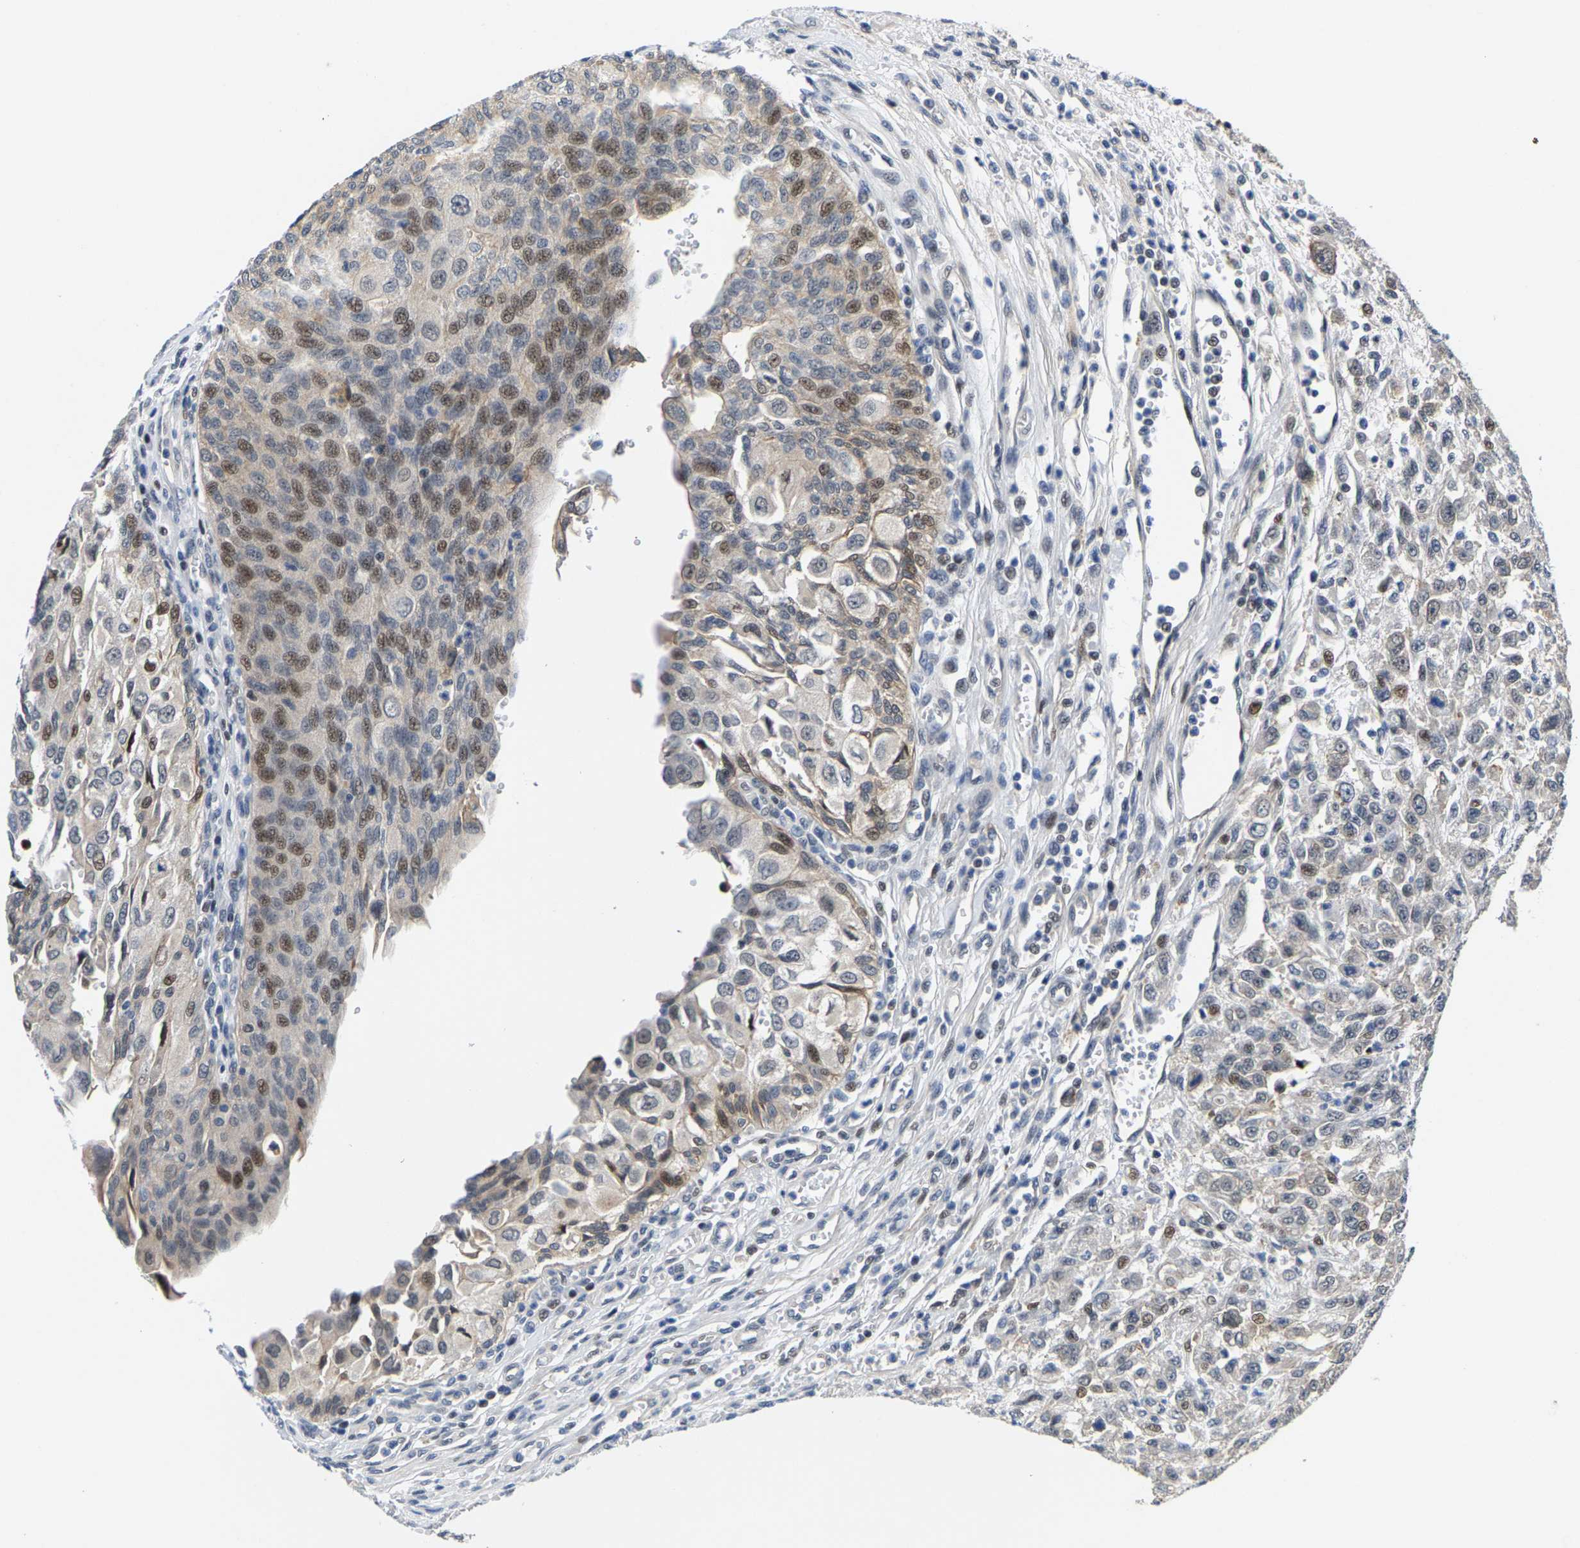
{"staining": {"intensity": "weak", "quantity": "25%-75%", "location": "nuclear"}, "tissue": "urothelial cancer", "cell_type": "Tumor cells", "image_type": "cancer", "snomed": [{"axis": "morphology", "description": "Urothelial carcinoma, High grade"}, {"axis": "topography", "description": "Urinary bladder"}], "caption": "Immunohistochemical staining of human urothelial carcinoma (high-grade) reveals weak nuclear protein expression in approximately 25%-75% of tumor cells.", "gene": "GTPBP10", "patient": {"sex": "male", "age": 46}}